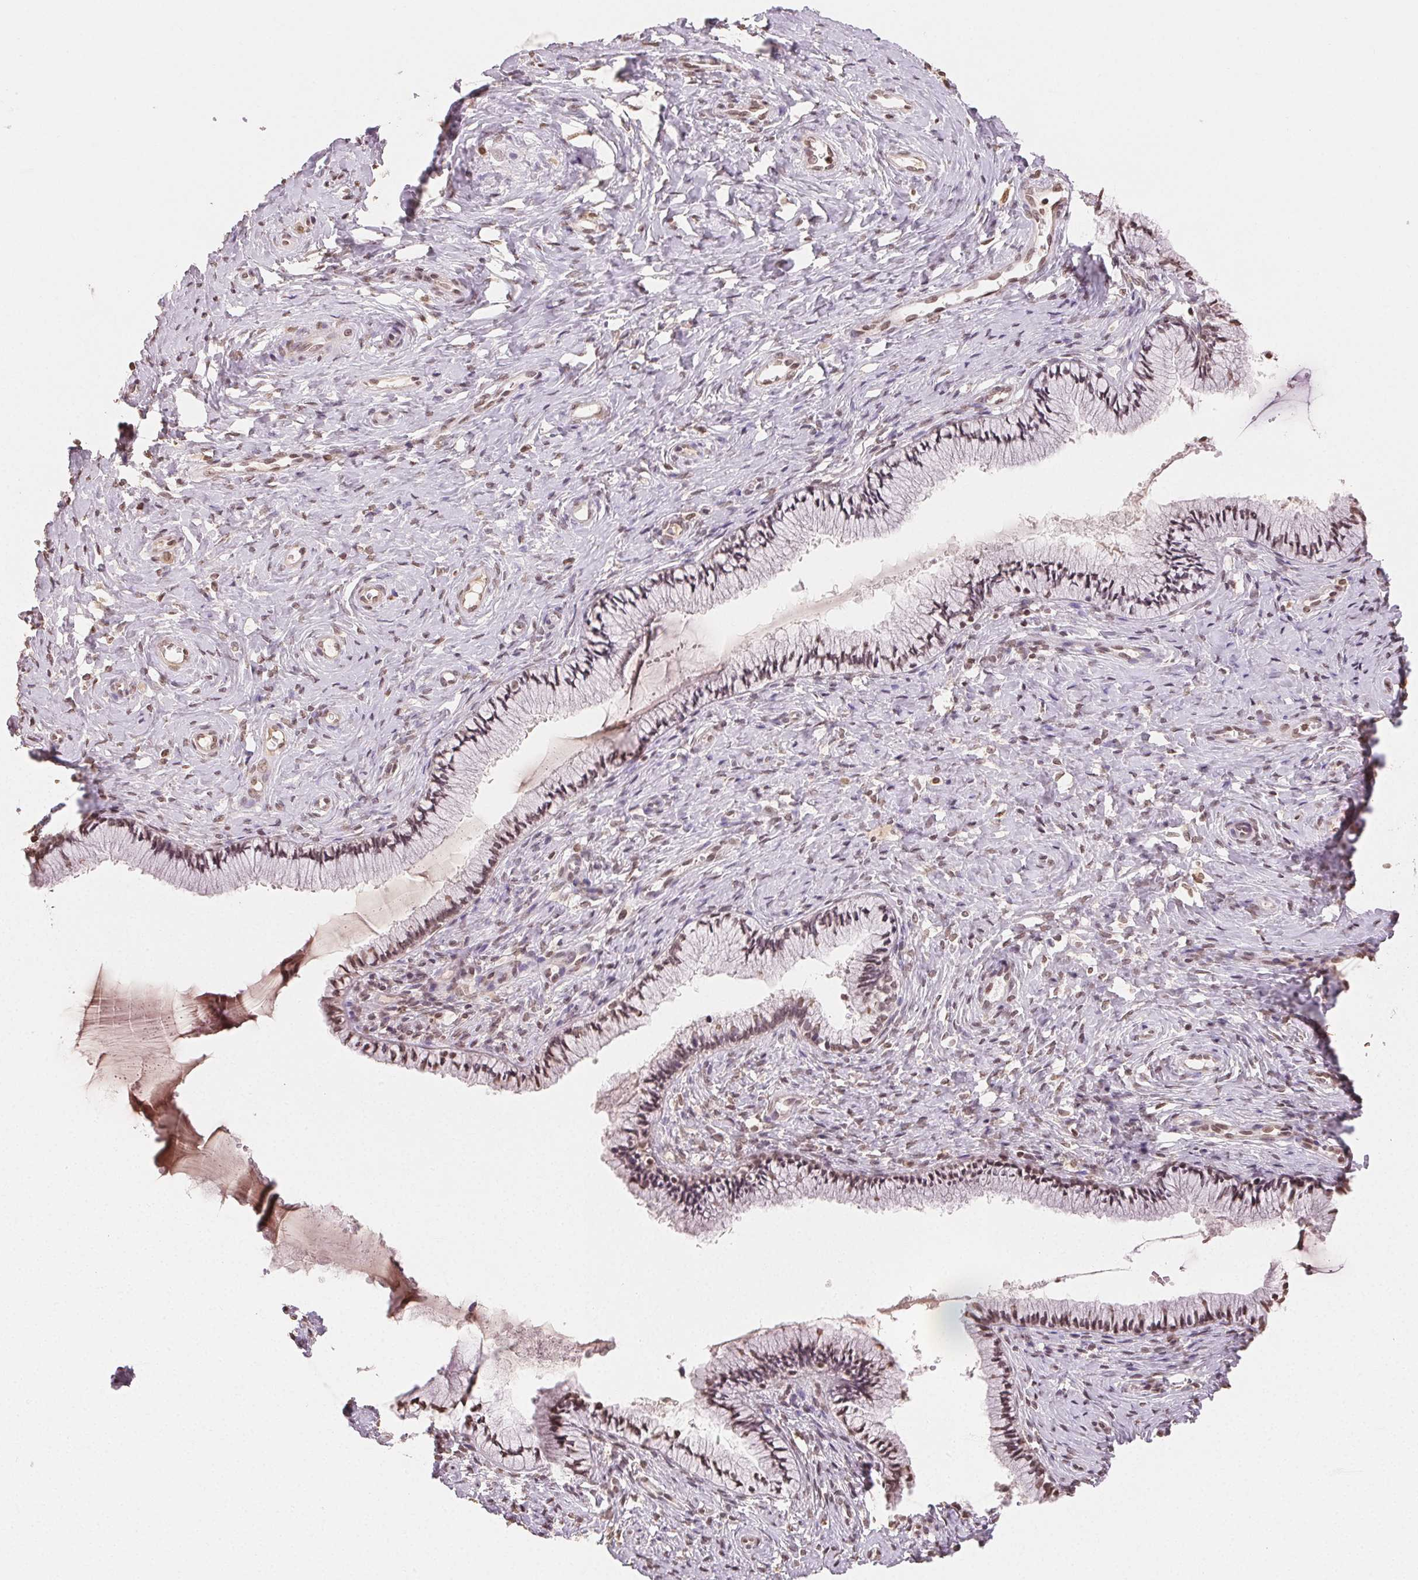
{"staining": {"intensity": "weak", "quantity": ">75%", "location": "nuclear"}, "tissue": "cervix", "cell_type": "Glandular cells", "image_type": "normal", "snomed": [{"axis": "morphology", "description": "Normal tissue, NOS"}, {"axis": "topography", "description": "Cervix"}], "caption": "Protein staining exhibits weak nuclear expression in approximately >75% of glandular cells in unremarkable cervix. (DAB IHC with brightfield microscopy, high magnification).", "gene": "TBP", "patient": {"sex": "female", "age": 37}}